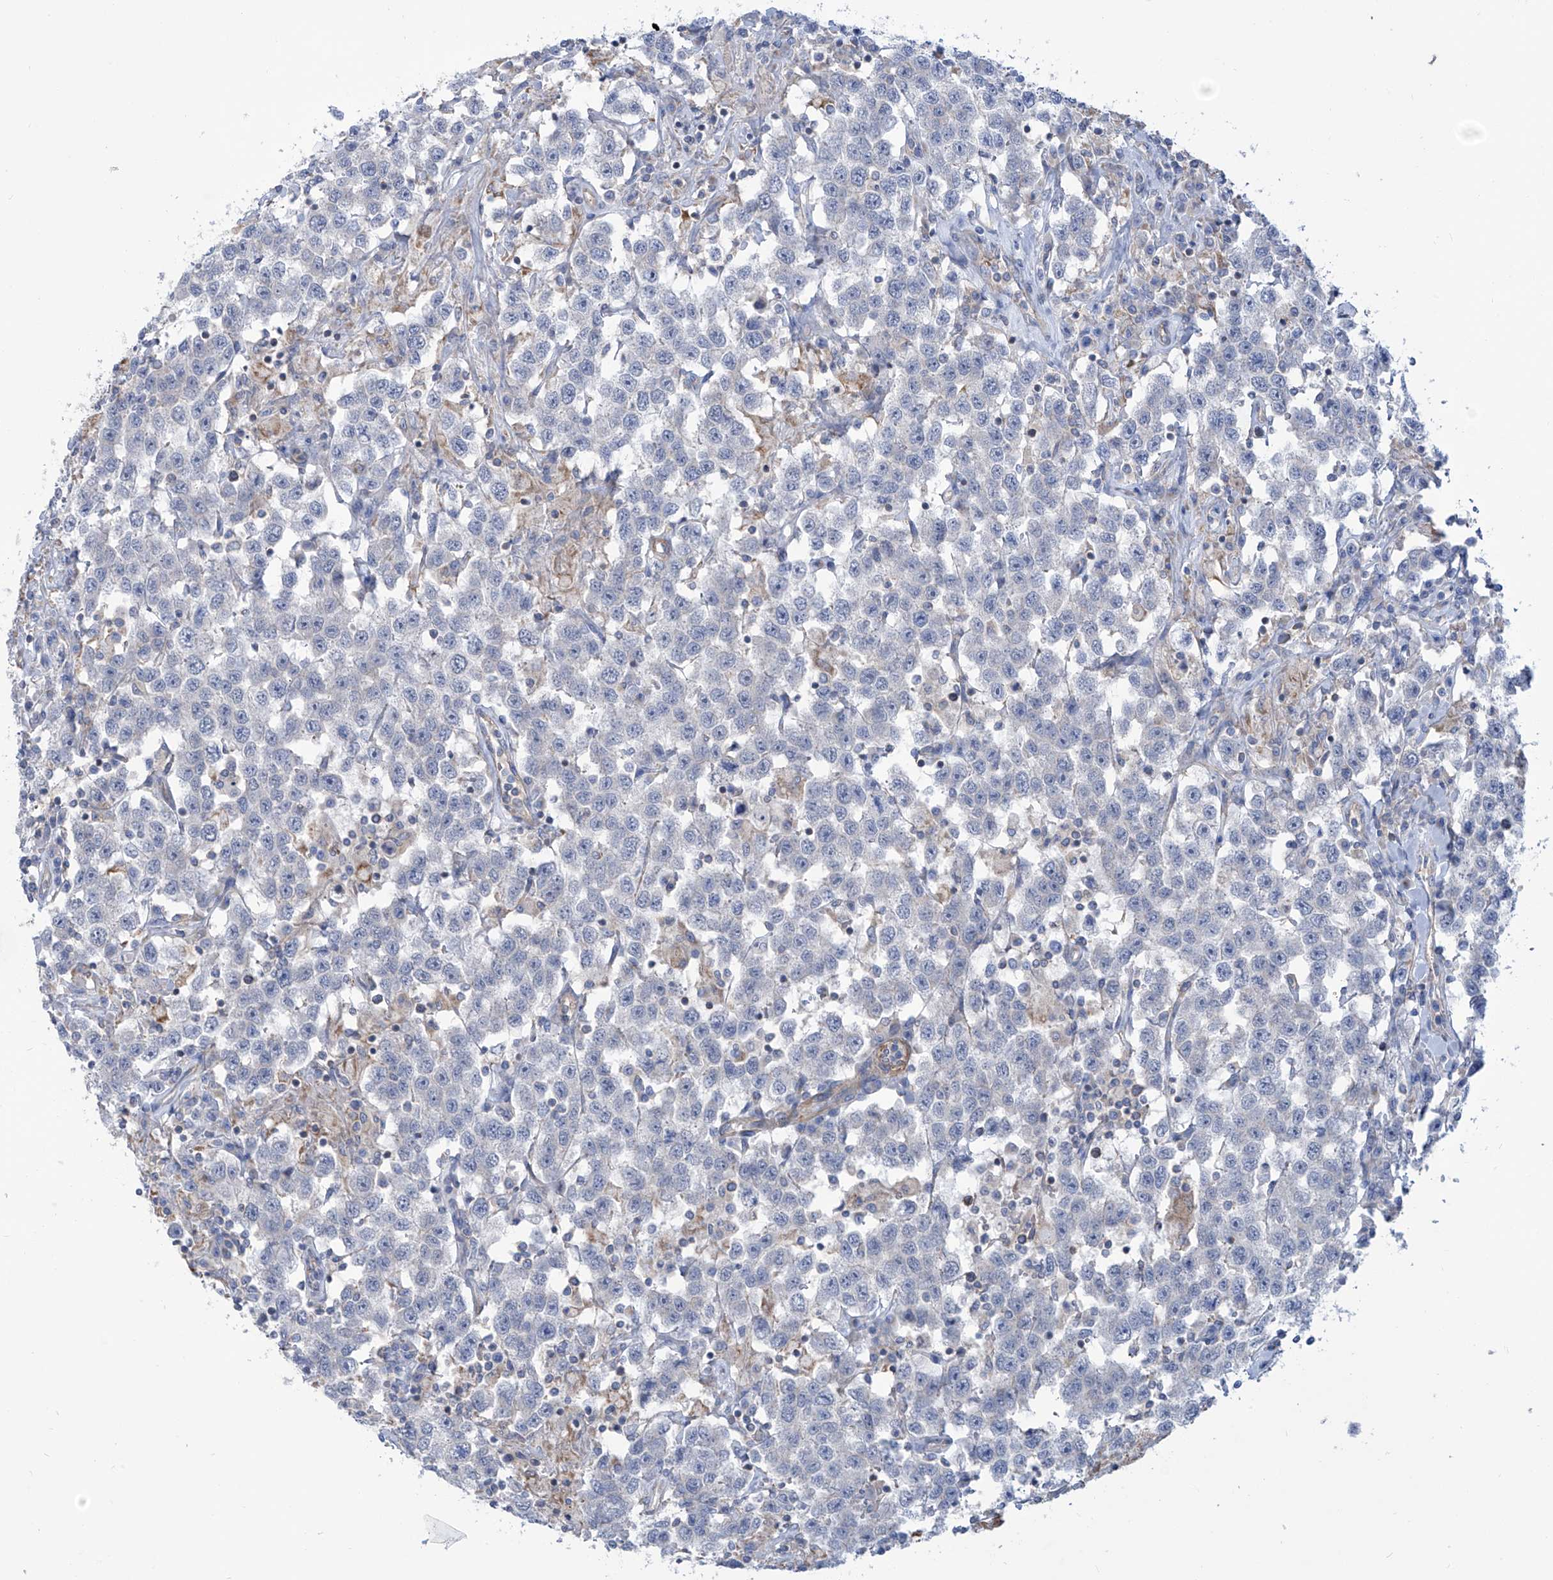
{"staining": {"intensity": "negative", "quantity": "none", "location": "none"}, "tissue": "testis cancer", "cell_type": "Tumor cells", "image_type": "cancer", "snomed": [{"axis": "morphology", "description": "Seminoma, NOS"}, {"axis": "topography", "description": "Testis"}], "caption": "IHC of seminoma (testis) demonstrates no positivity in tumor cells. (Stains: DAB (3,3'-diaminobenzidine) IHC with hematoxylin counter stain, Microscopy: brightfield microscopy at high magnification).", "gene": "TMEM209", "patient": {"sex": "male", "age": 41}}